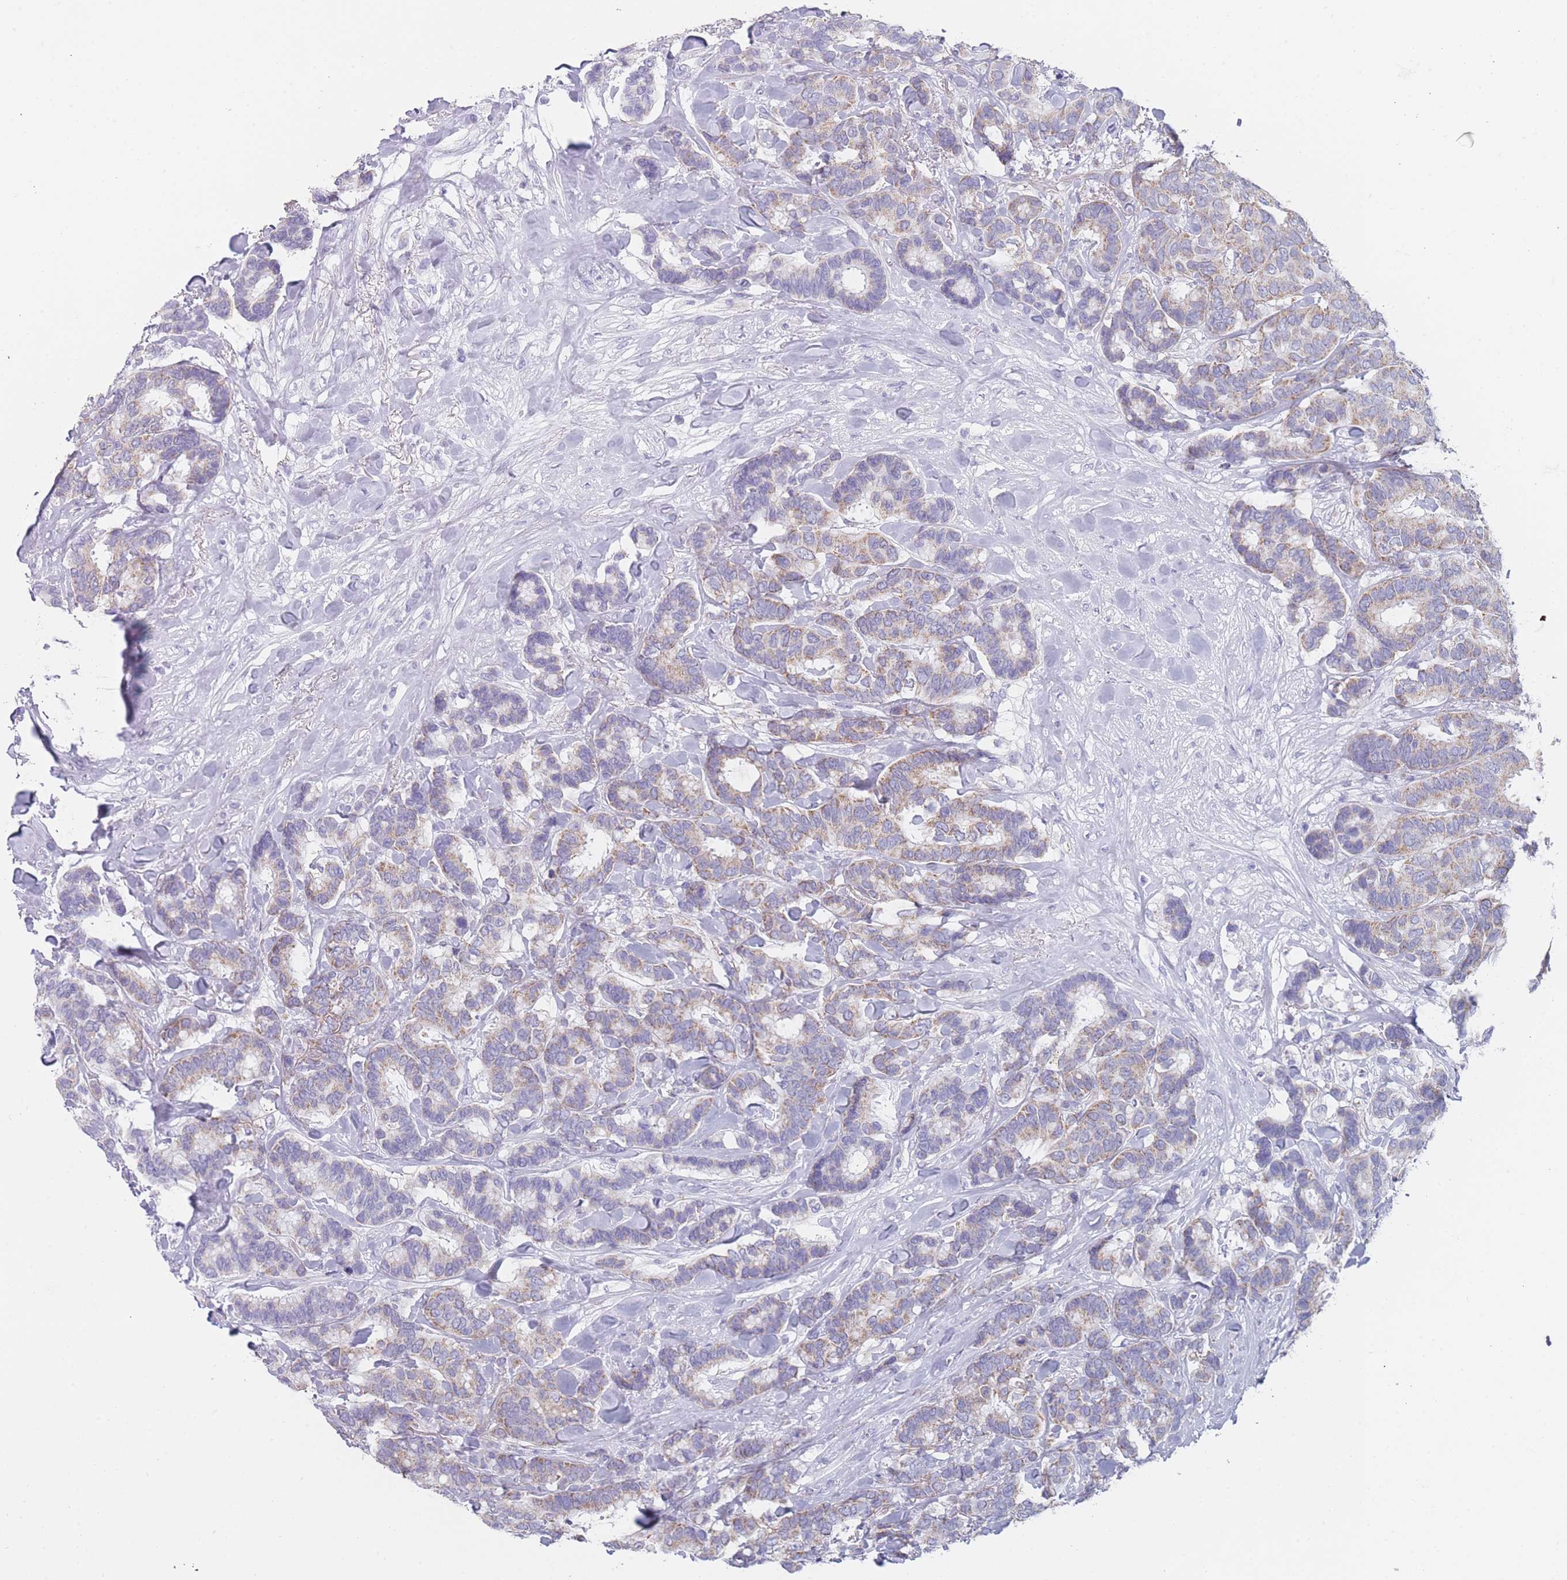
{"staining": {"intensity": "weak", "quantity": "25%-75%", "location": "cytoplasmic/membranous"}, "tissue": "breast cancer", "cell_type": "Tumor cells", "image_type": "cancer", "snomed": [{"axis": "morphology", "description": "Normal tissue, NOS"}, {"axis": "morphology", "description": "Duct carcinoma"}, {"axis": "topography", "description": "Breast"}], "caption": "Protein staining of breast cancer (intraductal carcinoma) tissue reveals weak cytoplasmic/membranous positivity in about 25%-75% of tumor cells.", "gene": "MRPS14", "patient": {"sex": "female", "age": 87}}